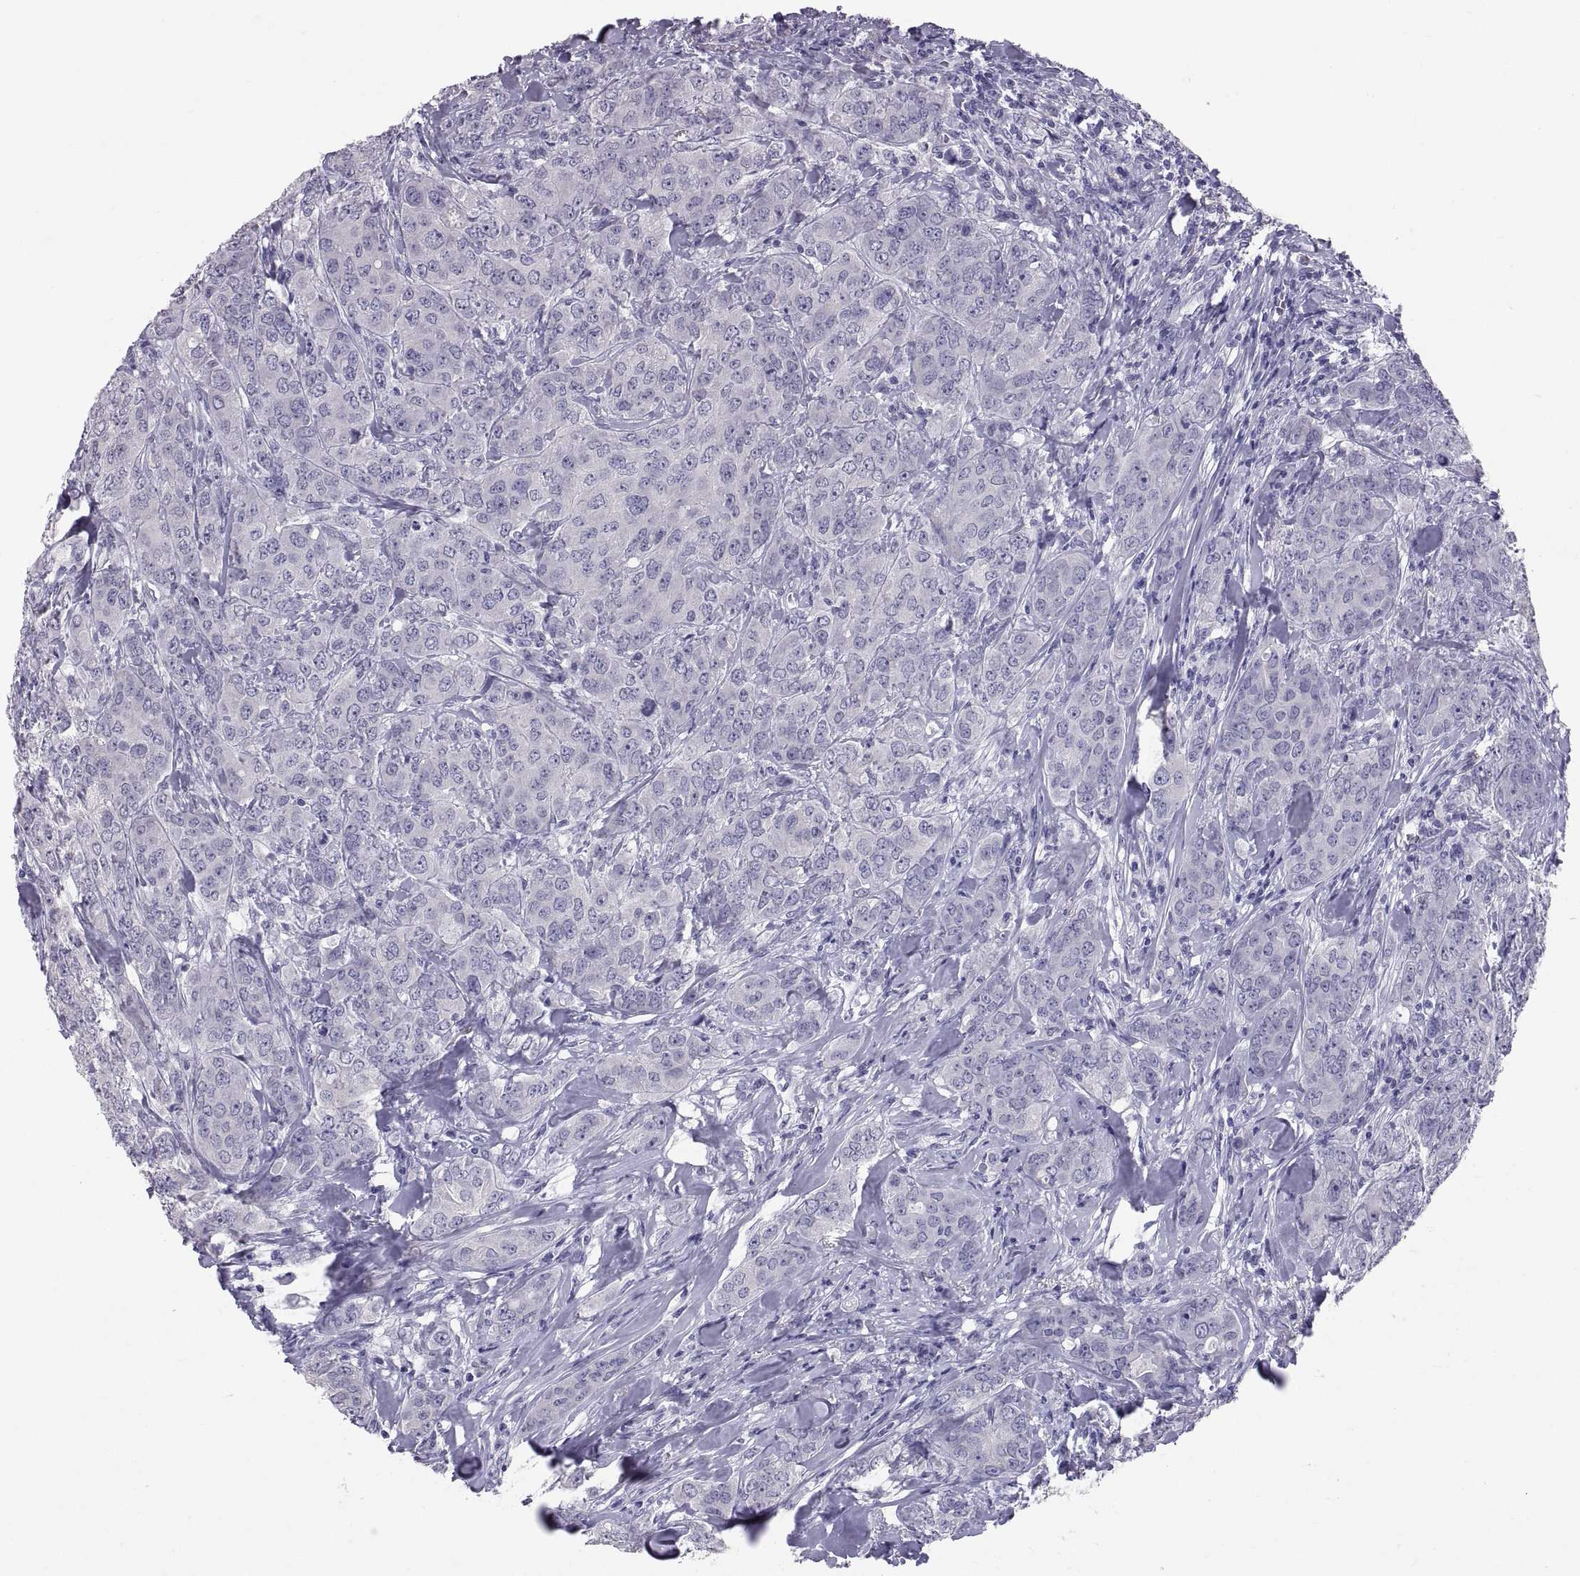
{"staining": {"intensity": "negative", "quantity": "none", "location": "none"}, "tissue": "breast cancer", "cell_type": "Tumor cells", "image_type": "cancer", "snomed": [{"axis": "morphology", "description": "Duct carcinoma"}, {"axis": "topography", "description": "Breast"}], "caption": "Immunohistochemical staining of human intraductal carcinoma (breast) exhibits no significant expression in tumor cells. The staining was performed using DAB to visualize the protein expression in brown, while the nuclei were stained in blue with hematoxylin (Magnification: 20x).", "gene": "PTN", "patient": {"sex": "female", "age": 43}}